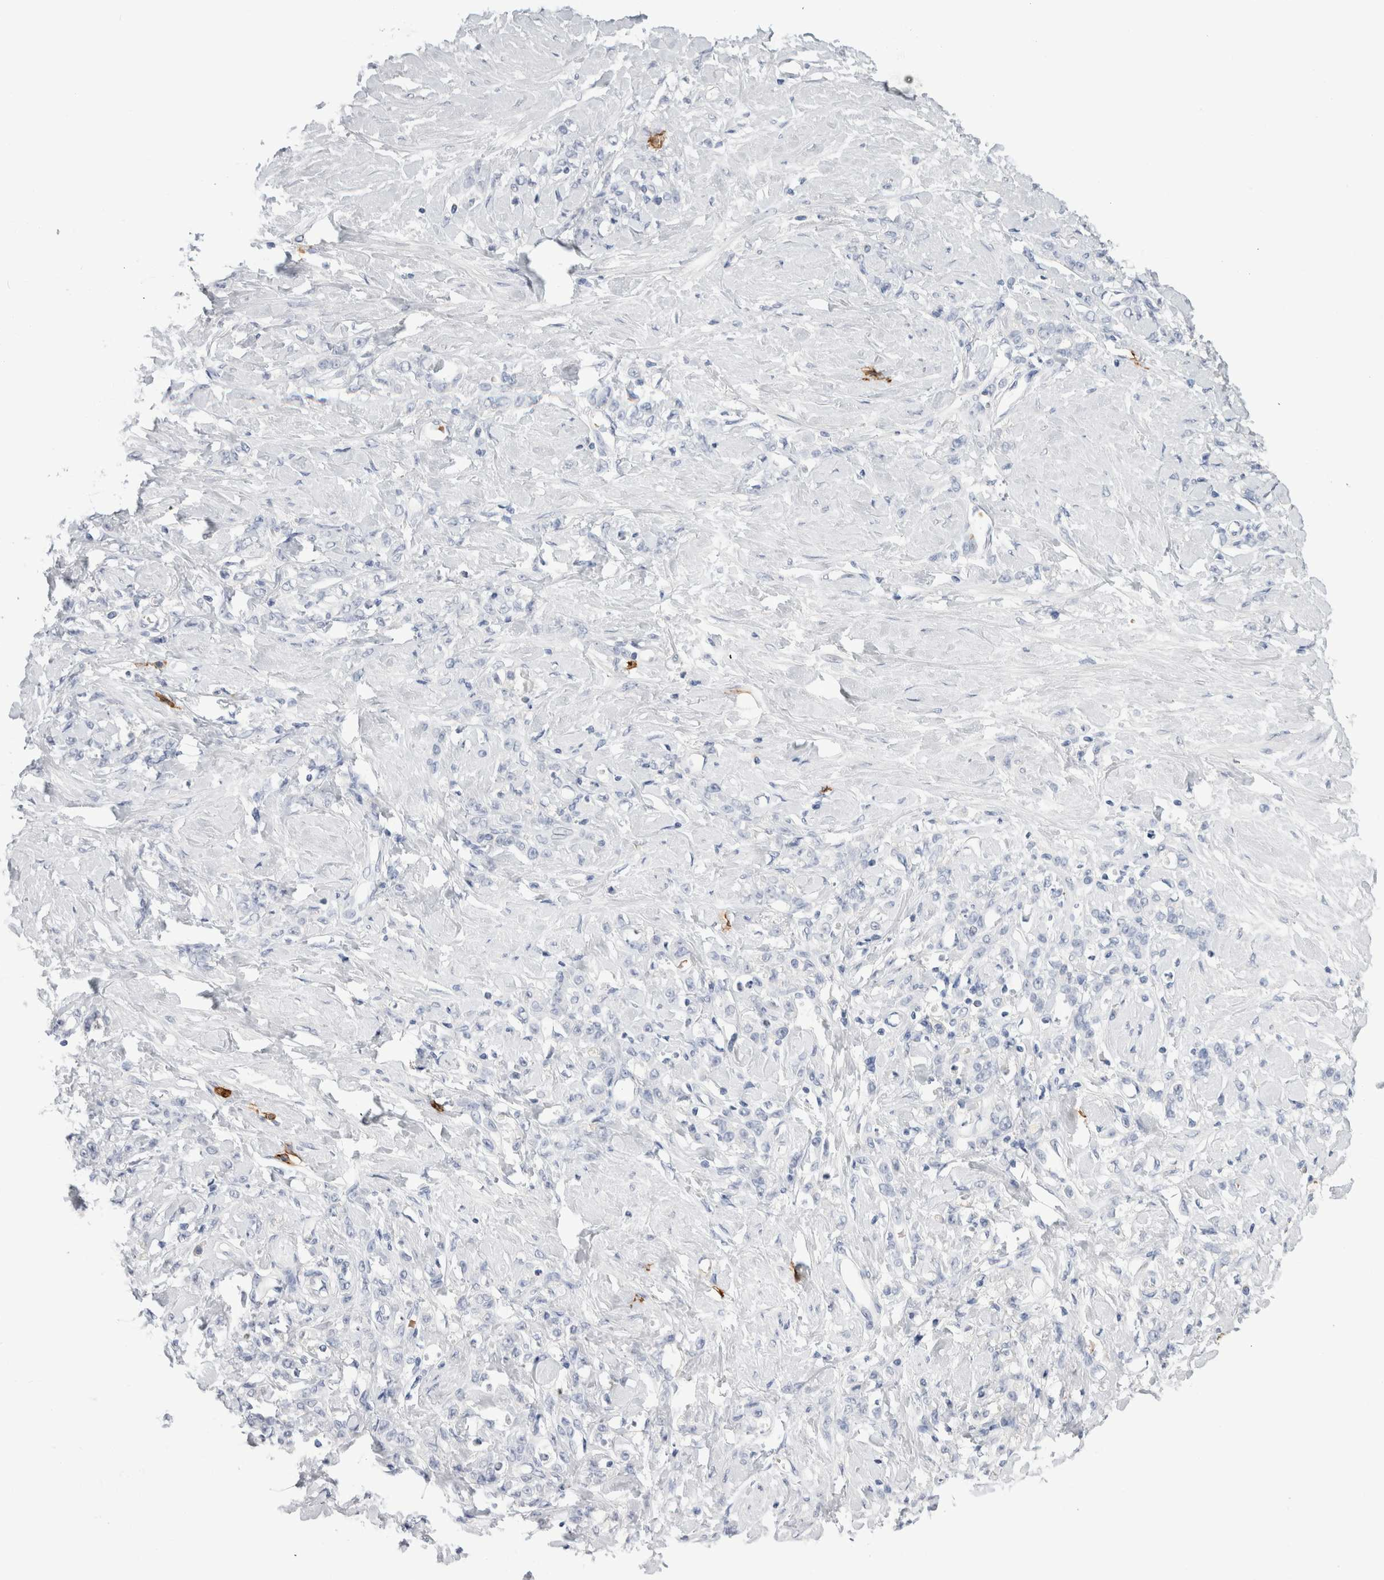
{"staining": {"intensity": "negative", "quantity": "none", "location": "none"}, "tissue": "stomach cancer", "cell_type": "Tumor cells", "image_type": "cancer", "snomed": [{"axis": "morphology", "description": "Adenocarcinoma, NOS"}, {"axis": "topography", "description": "Stomach"}], "caption": "An immunohistochemistry (IHC) image of adenocarcinoma (stomach) is shown. There is no staining in tumor cells of adenocarcinoma (stomach). (IHC, brightfield microscopy, high magnification).", "gene": "CD38", "patient": {"sex": "male", "age": 82}}